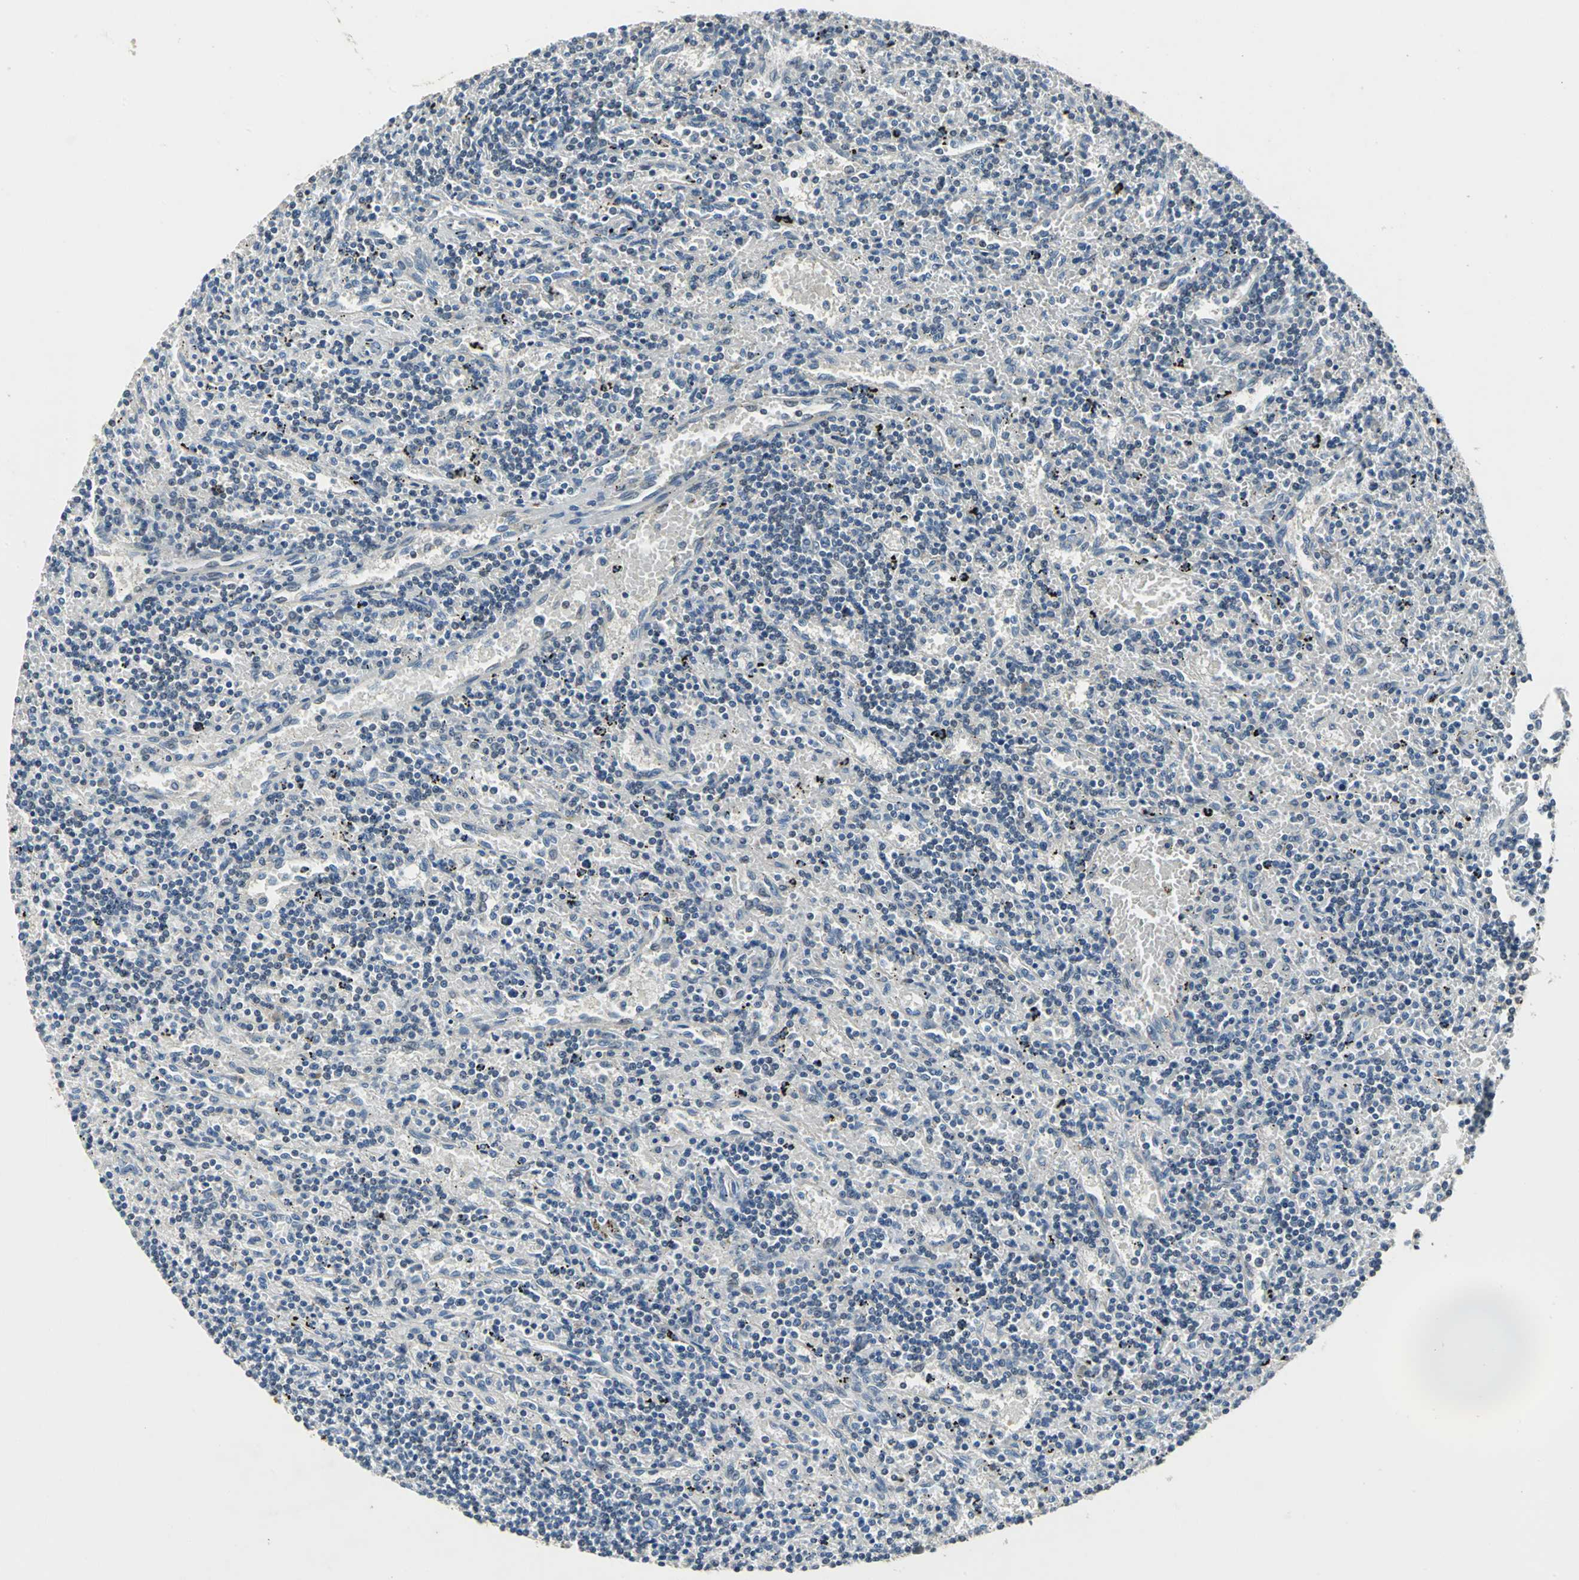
{"staining": {"intensity": "weak", "quantity": "<25%", "location": "cytoplasmic/membranous"}, "tissue": "lymphoma", "cell_type": "Tumor cells", "image_type": "cancer", "snomed": [{"axis": "morphology", "description": "Malignant lymphoma, non-Hodgkin's type, Low grade"}, {"axis": "topography", "description": "Spleen"}], "caption": "The histopathology image exhibits no significant expression in tumor cells of low-grade malignant lymphoma, non-Hodgkin's type.", "gene": "JADE3", "patient": {"sex": "male", "age": 76}}